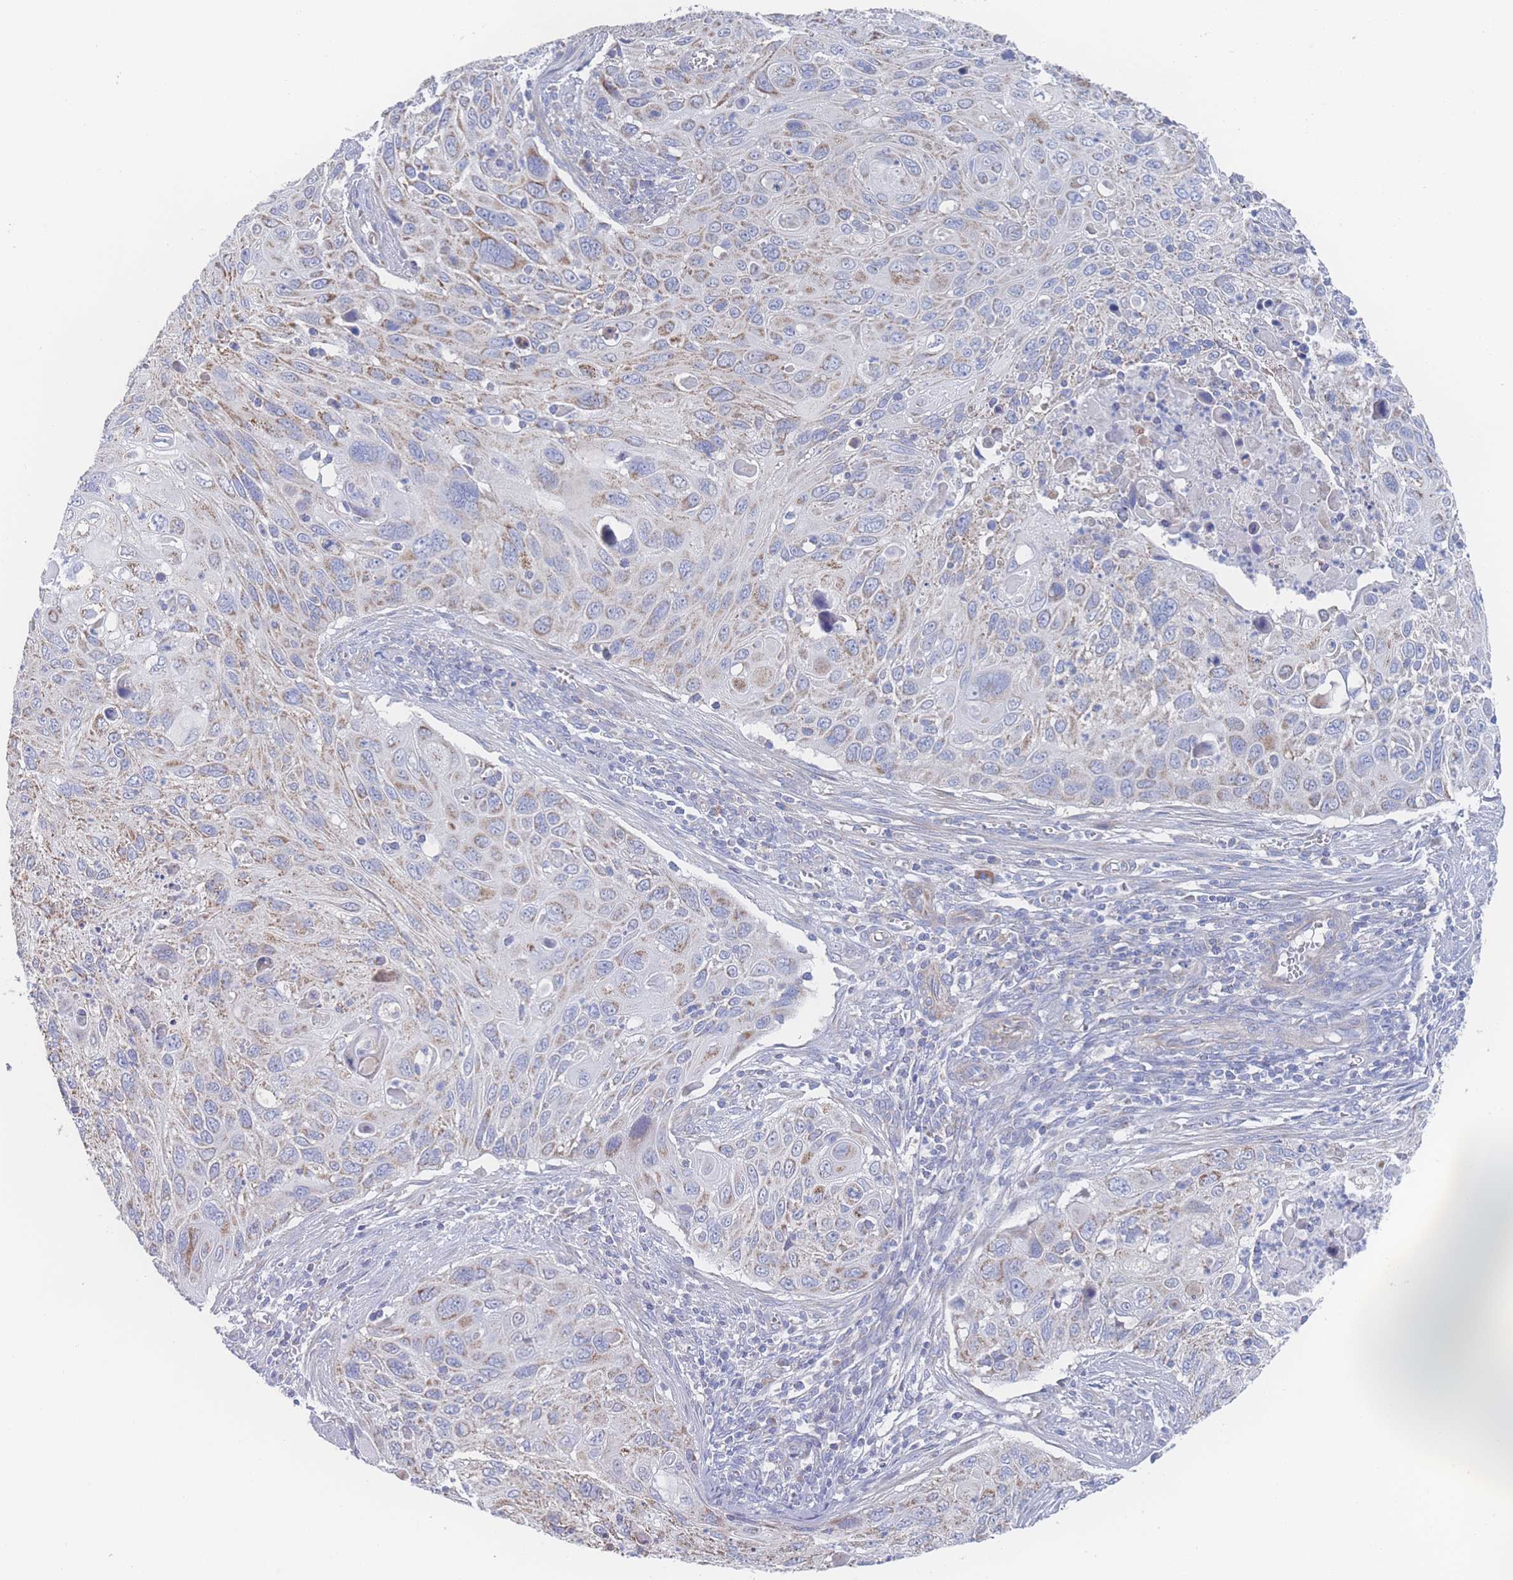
{"staining": {"intensity": "moderate", "quantity": "25%-75%", "location": "cytoplasmic/membranous"}, "tissue": "cervical cancer", "cell_type": "Tumor cells", "image_type": "cancer", "snomed": [{"axis": "morphology", "description": "Squamous cell carcinoma, NOS"}, {"axis": "topography", "description": "Cervix"}], "caption": "Immunohistochemical staining of cervical cancer (squamous cell carcinoma) displays medium levels of moderate cytoplasmic/membranous protein expression in approximately 25%-75% of tumor cells.", "gene": "SNPH", "patient": {"sex": "female", "age": 70}}